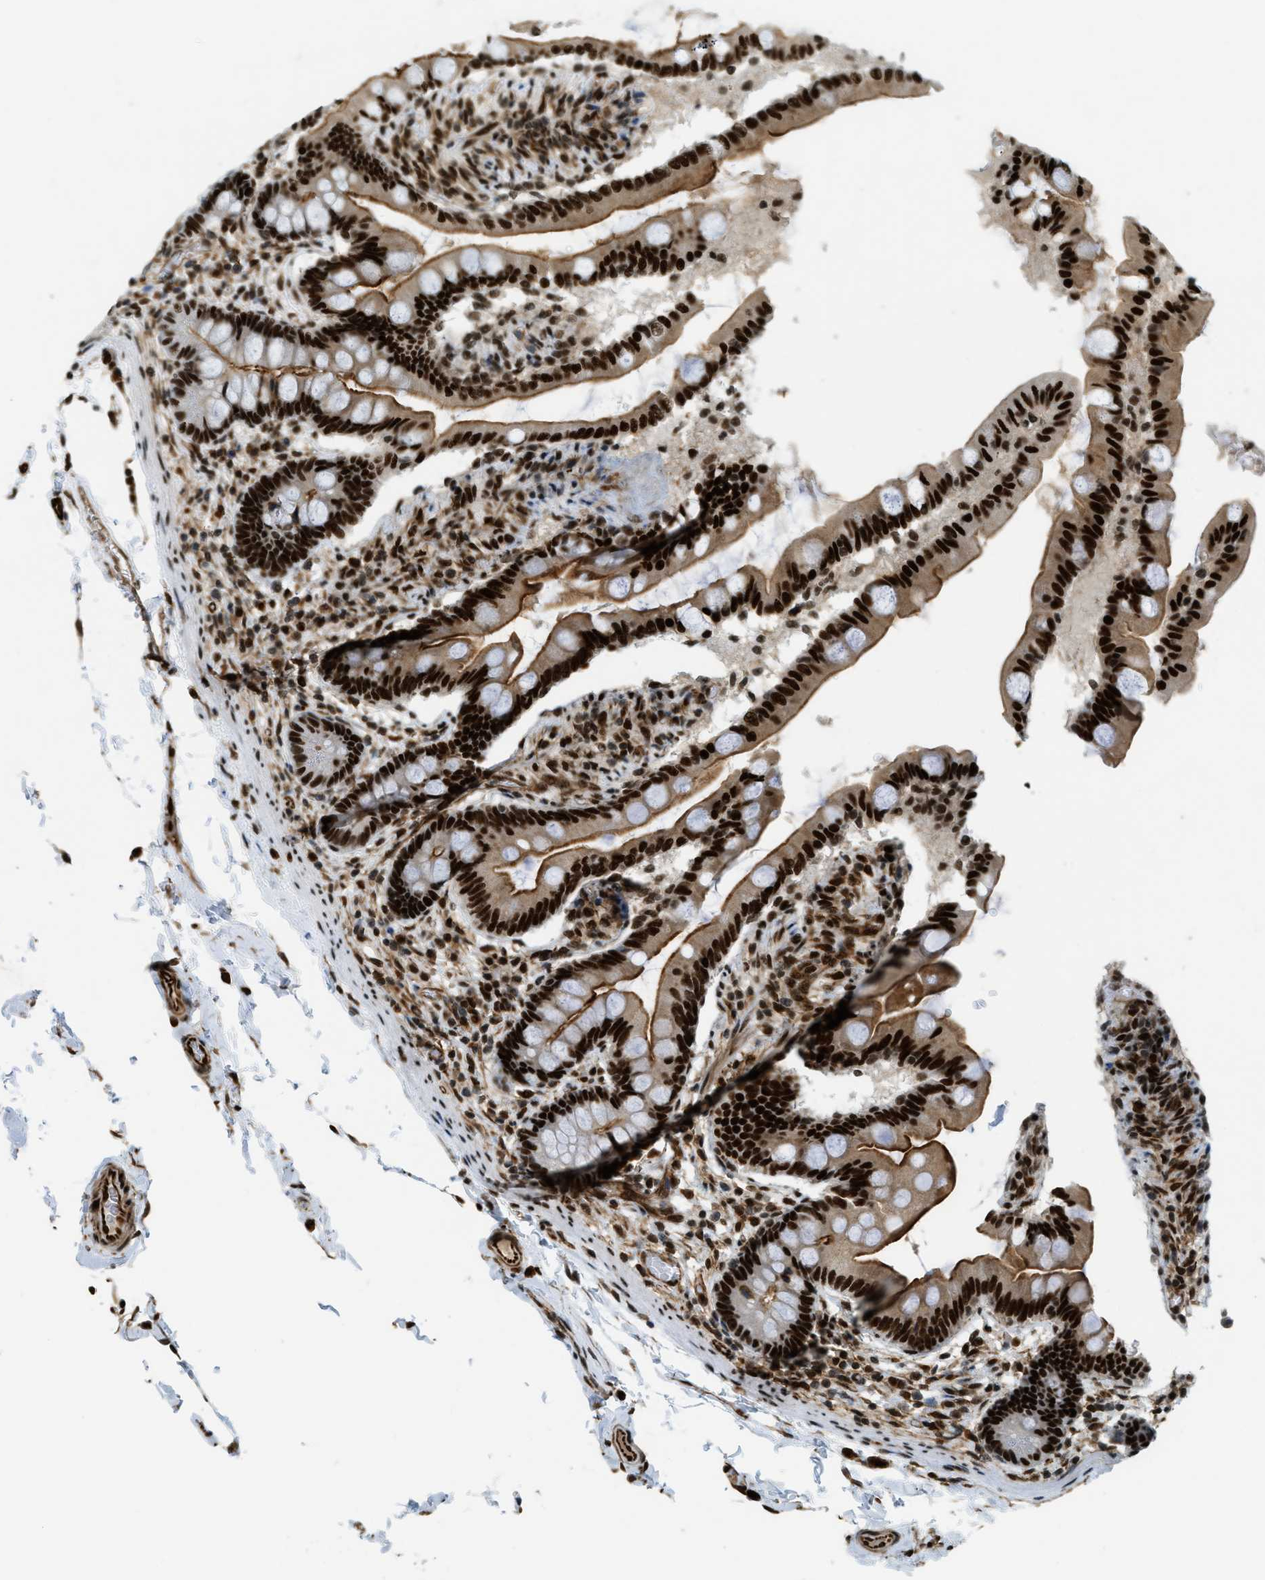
{"staining": {"intensity": "strong", "quantity": ">75%", "location": "cytoplasmic/membranous,nuclear"}, "tissue": "small intestine", "cell_type": "Glandular cells", "image_type": "normal", "snomed": [{"axis": "morphology", "description": "Normal tissue, NOS"}, {"axis": "topography", "description": "Small intestine"}], "caption": "DAB (3,3'-diaminobenzidine) immunohistochemical staining of benign human small intestine demonstrates strong cytoplasmic/membranous,nuclear protein expression in about >75% of glandular cells. (brown staining indicates protein expression, while blue staining denotes nuclei).", "gene": "ZFR", "patient": {"sex": "female", "age": 56}}